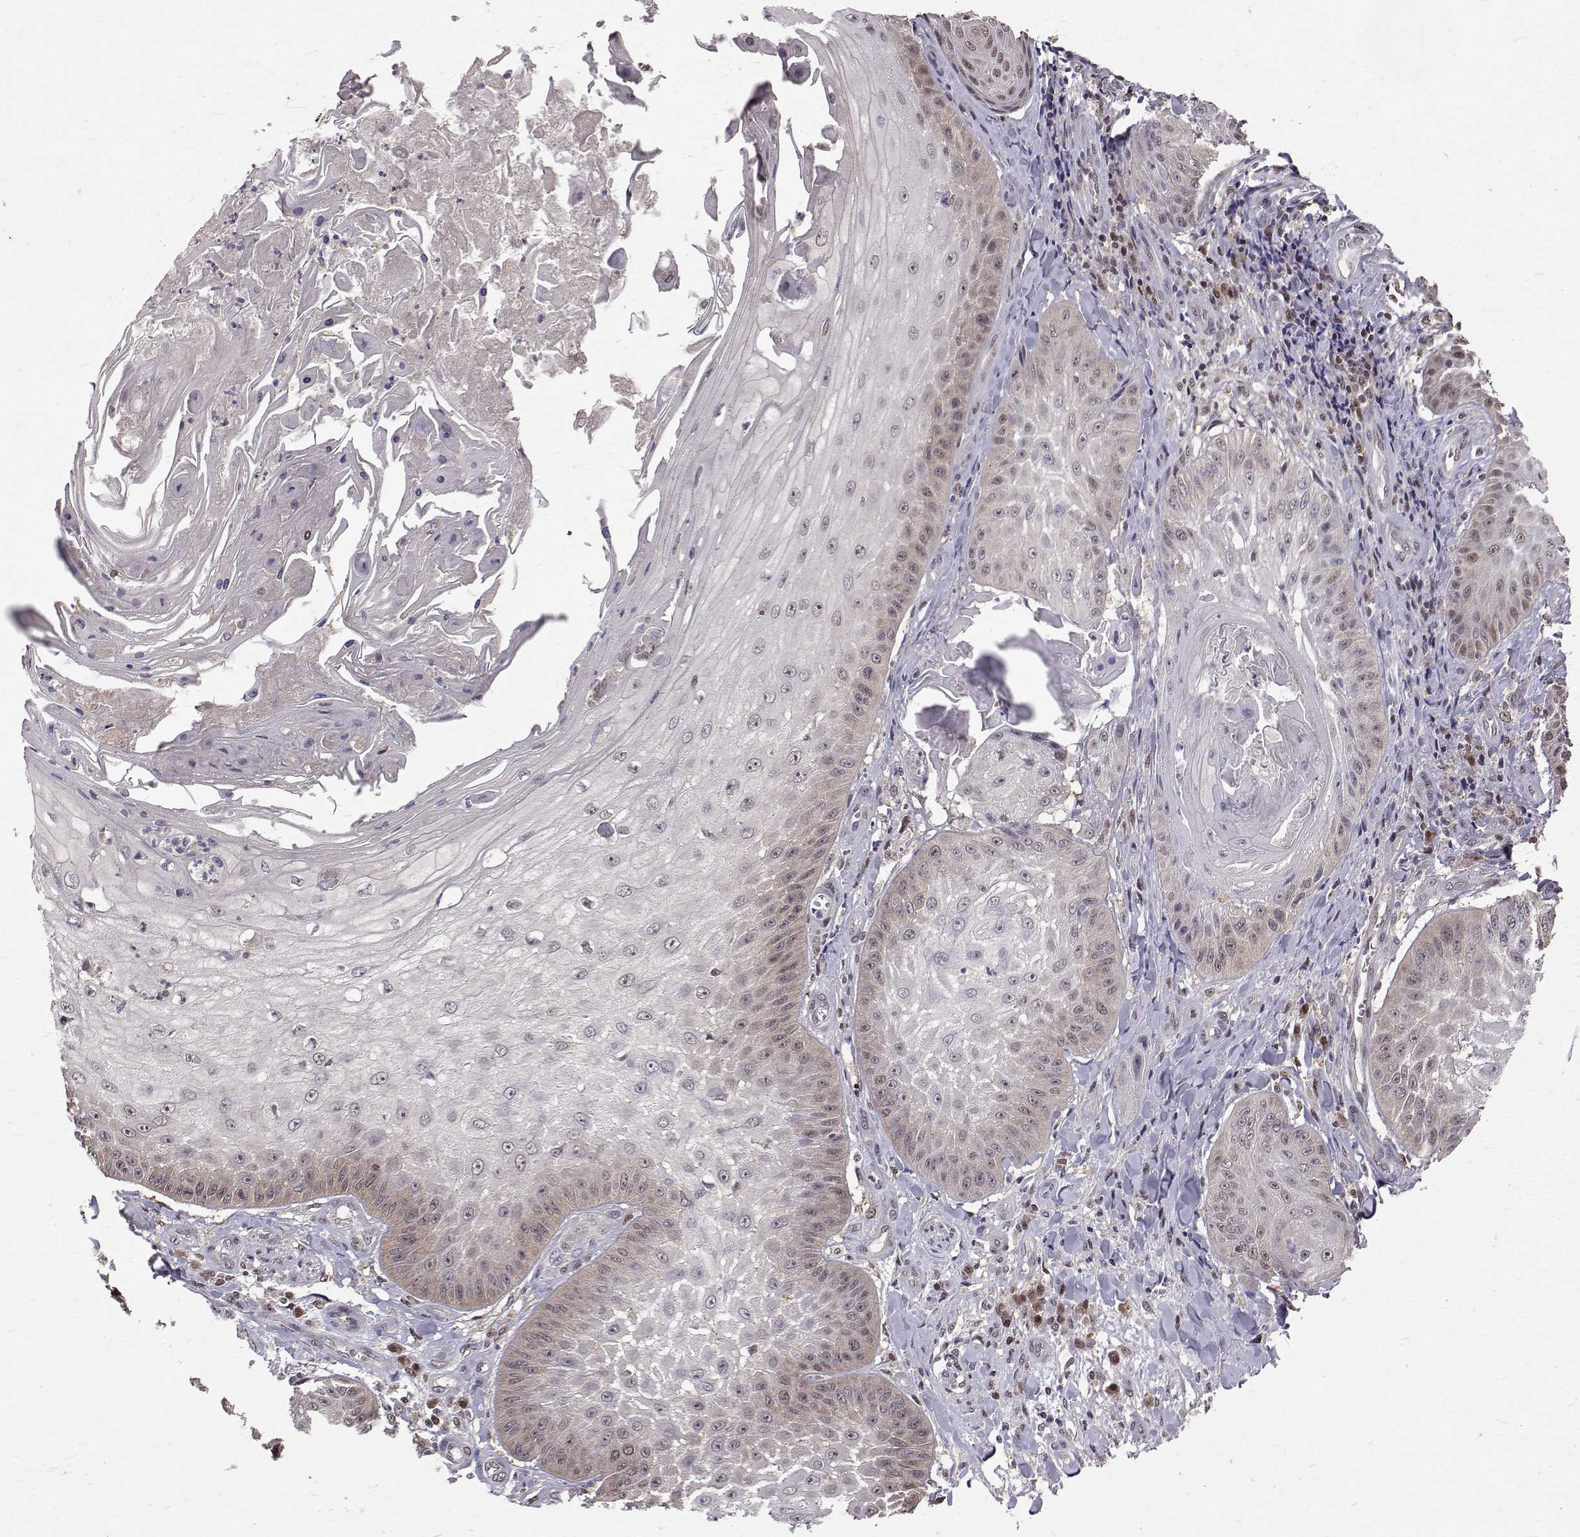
{"staining": {"intensity": "weak", "quantity": "<25%", "location": "nuclear"}, "tissue": "skin cancer", "cell_type": "Tumor cells", "image_type": "cancer", "snomed": [{"axis": "morphology", "description": "Squamous cell carcinoma, NOS"}, {"axis": "topography", "description": "Skin"}], "caption": "A histopathology image of skin cancer (squamous cell carcinoma) stained for a protein exhibits no brown staining in tumor cells.", "gene": "NIF3L1", "patient": {"sex": "male", "age": 70}}